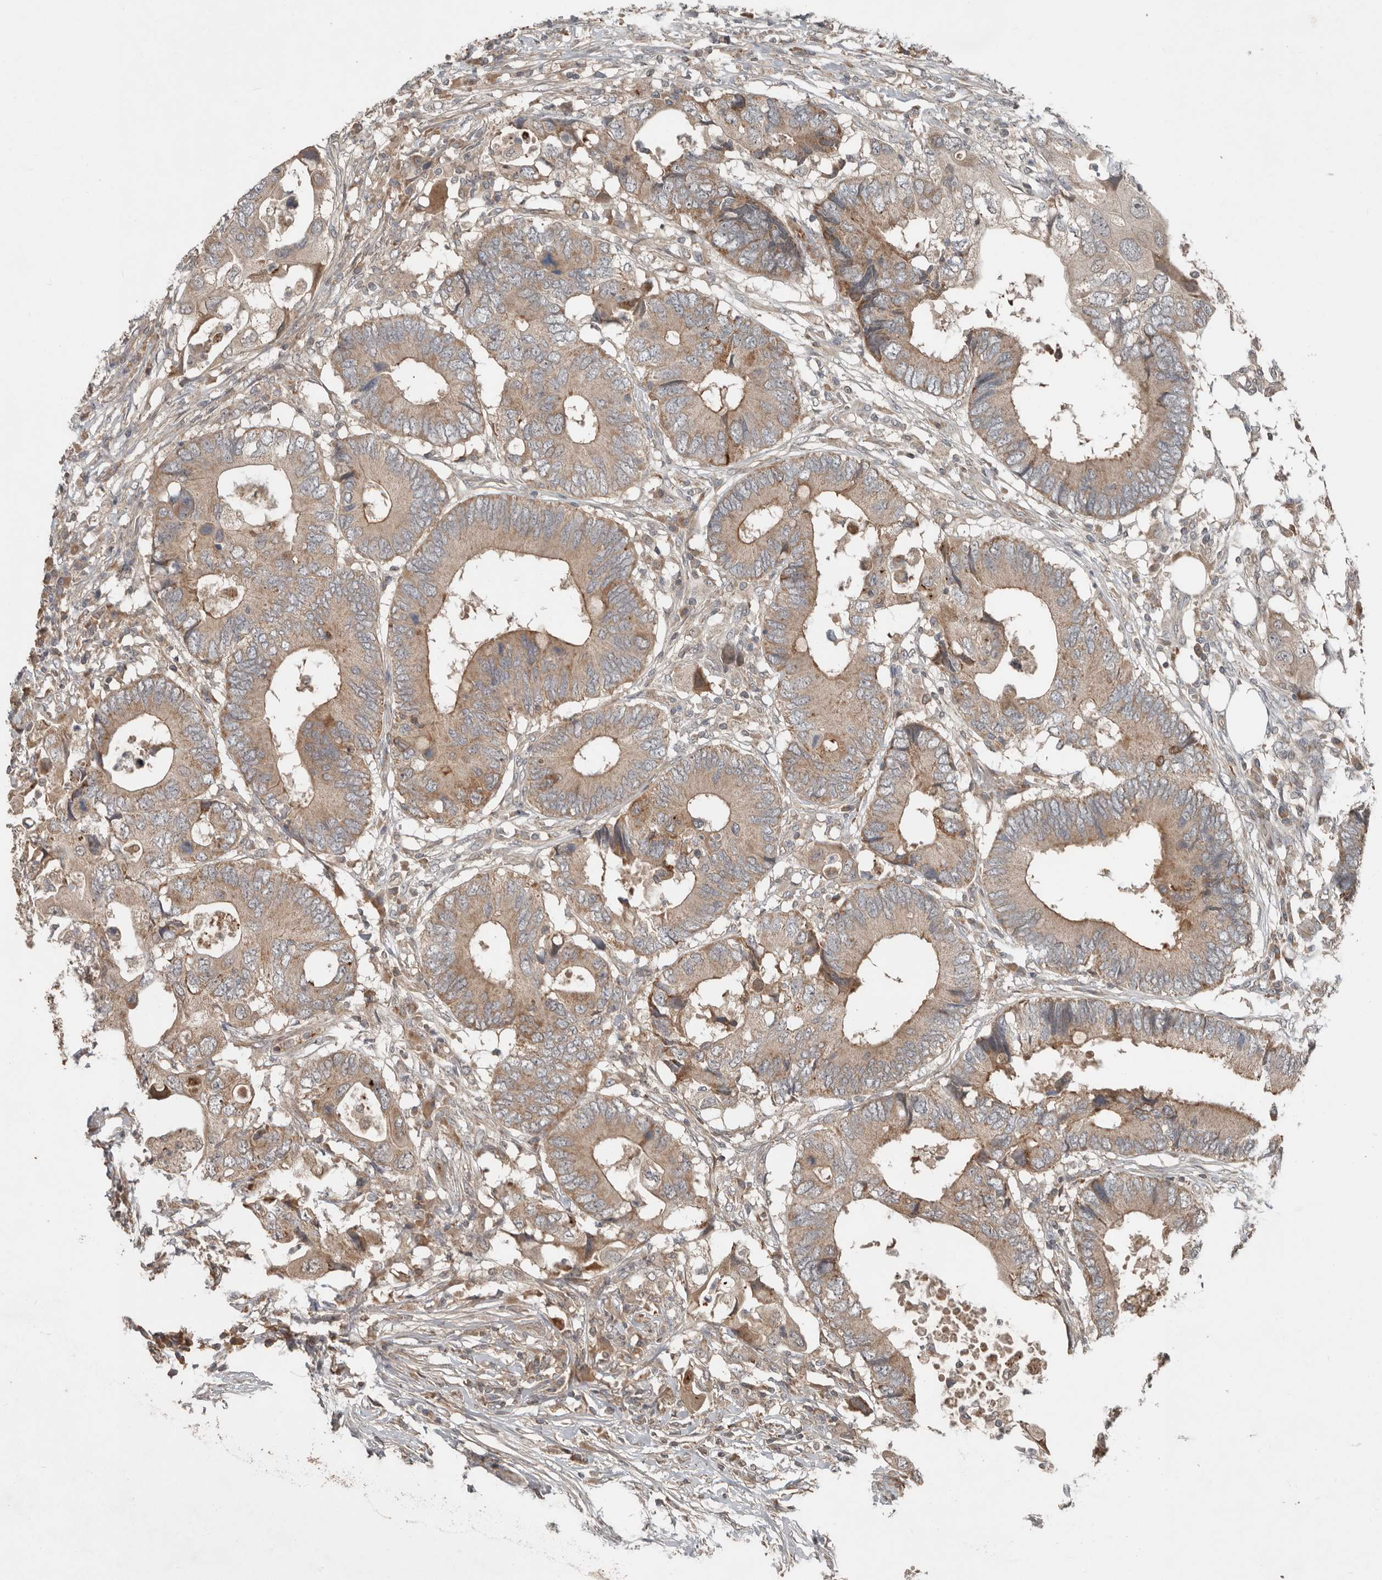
{"staining": {"intensity": "moderate", "quantity": ">75%", "location": "cytoplasmic/membranous"}, "tissue": "colorectal cancer", "cell_type": "Tumor cells", "image_type": "cancer", "snomed": [{"axis": "morphology", "description": "Adenocarcinoma, NOS"}, {"axis": "topography", "description": "Colon"}], "caption": "Immunohistochemistry image of colorectal cancer stained for a protein (brown), which reveals medium levels of moderate cytoplasmic/membranous positivity in about >75% of tumor cells.", "gene": "SLC6A7", "patient": {"sex": "male", "age": 71}}